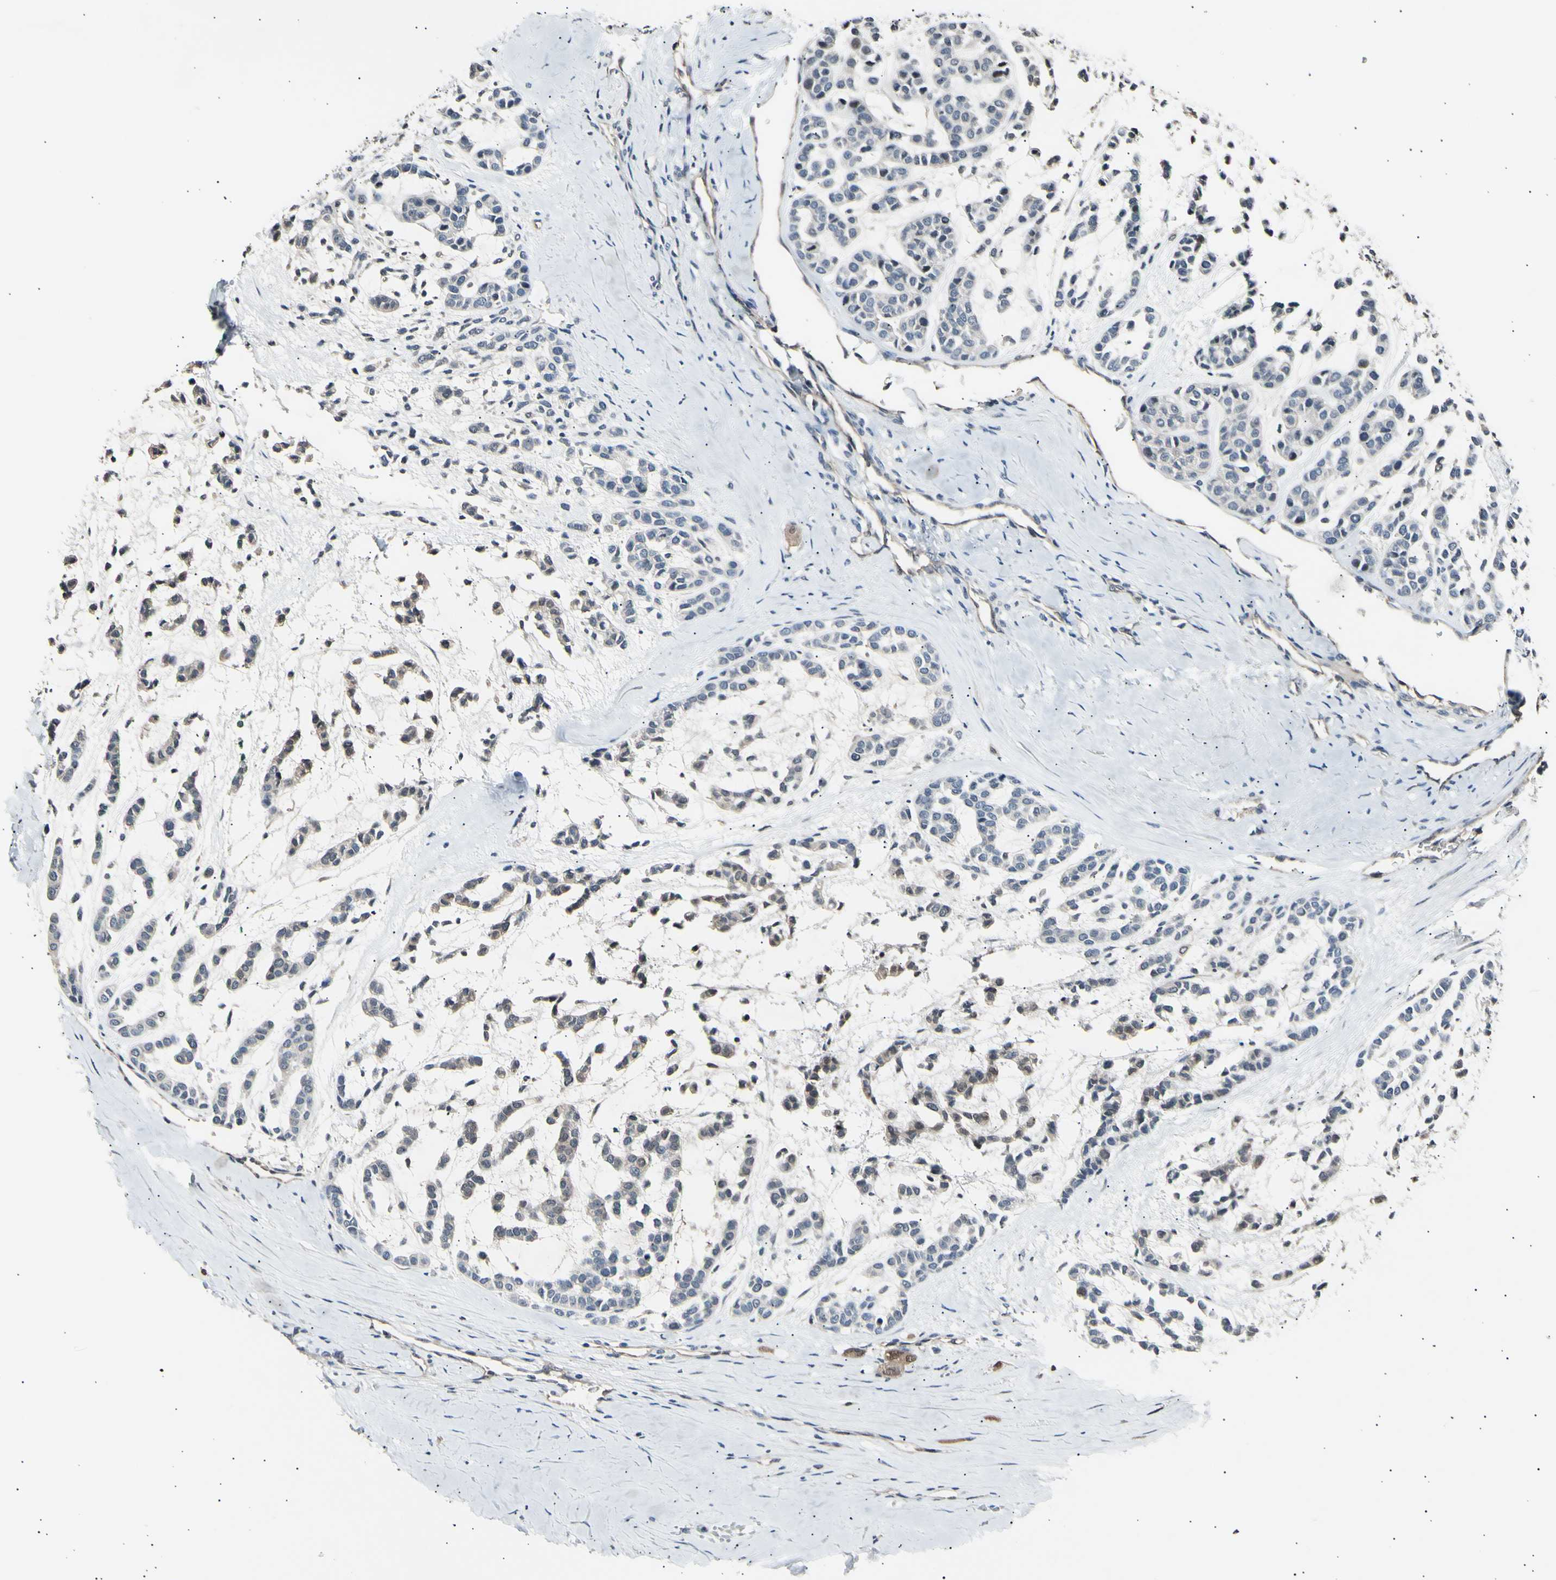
{"staining": {"intensity": "weak", "quantity": "25%-75%", "location": "cytoplasmic/membranous"}, "tissue": "head and neck cancer", "cell_type": "Tumor cells", "image_type": "cancer", "snomed": [{"axis": "morphology", "description": "Adenocarcinoma, NOS"}, {"axis": "morphology", "description": "Adenoma, NOS"}, {"axis": "topography", "description": "Head-Neck"}], "caption": "The histopathology image reveals staining of head and neck cancer (adenocarcinoma), revealing weak cytoplasmic/membranous protein staining (brown color) within tumor cells.", "gene": "AK1", "patient": {"sex": "female", "age": 55}}